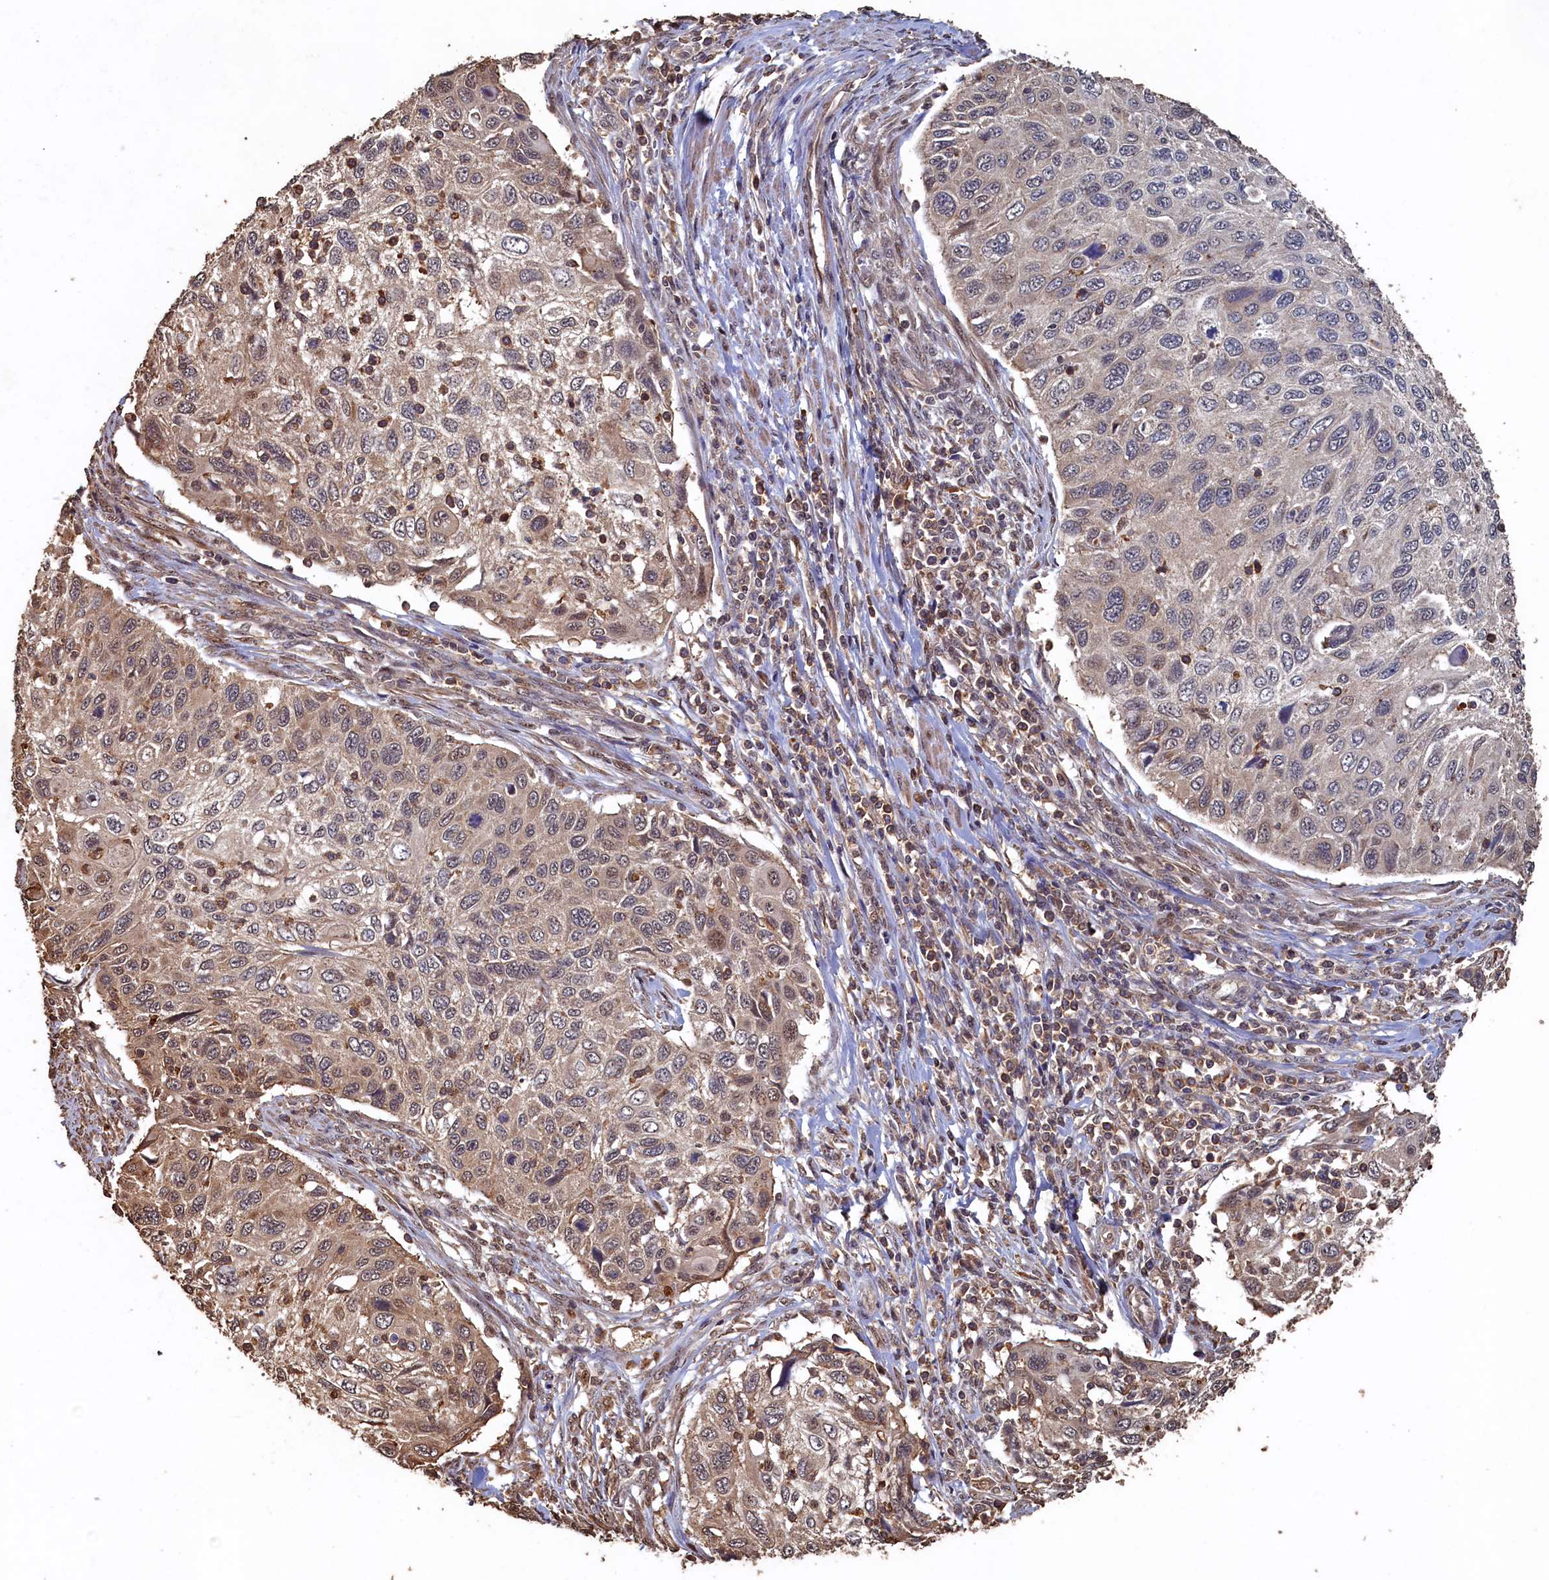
{"staining": {"intensity": "weak", "quantity": ">75%", "location": "cytoplasmic/membranous,nuclear"}, "tissue": "cervical cancer", "cell_type": "Tumor cells", "image_type": "cancer", "snomed": [{"axis": "morphology", "description": "Squamous cell carcinoma, NOS"}, {"axis": "topography", "description": "Cervix"}], "caption": "Immunohistochemistry staining of squamous cell carcinoma (cervical), which displays low levels of weak cytoplasmic/membranous and nuclear staining in about >75% of tumor cells indicating weak cytoplasmic/membranous and nuclear protein staining. The staining was performed using DAB (3,3'-diaminobenzidine) (brown) for protein detection and nuclei were counterstained in hematoxylin (blue).", "gene": "PIGN", "patient": {"sex": "female", "age": 70}}